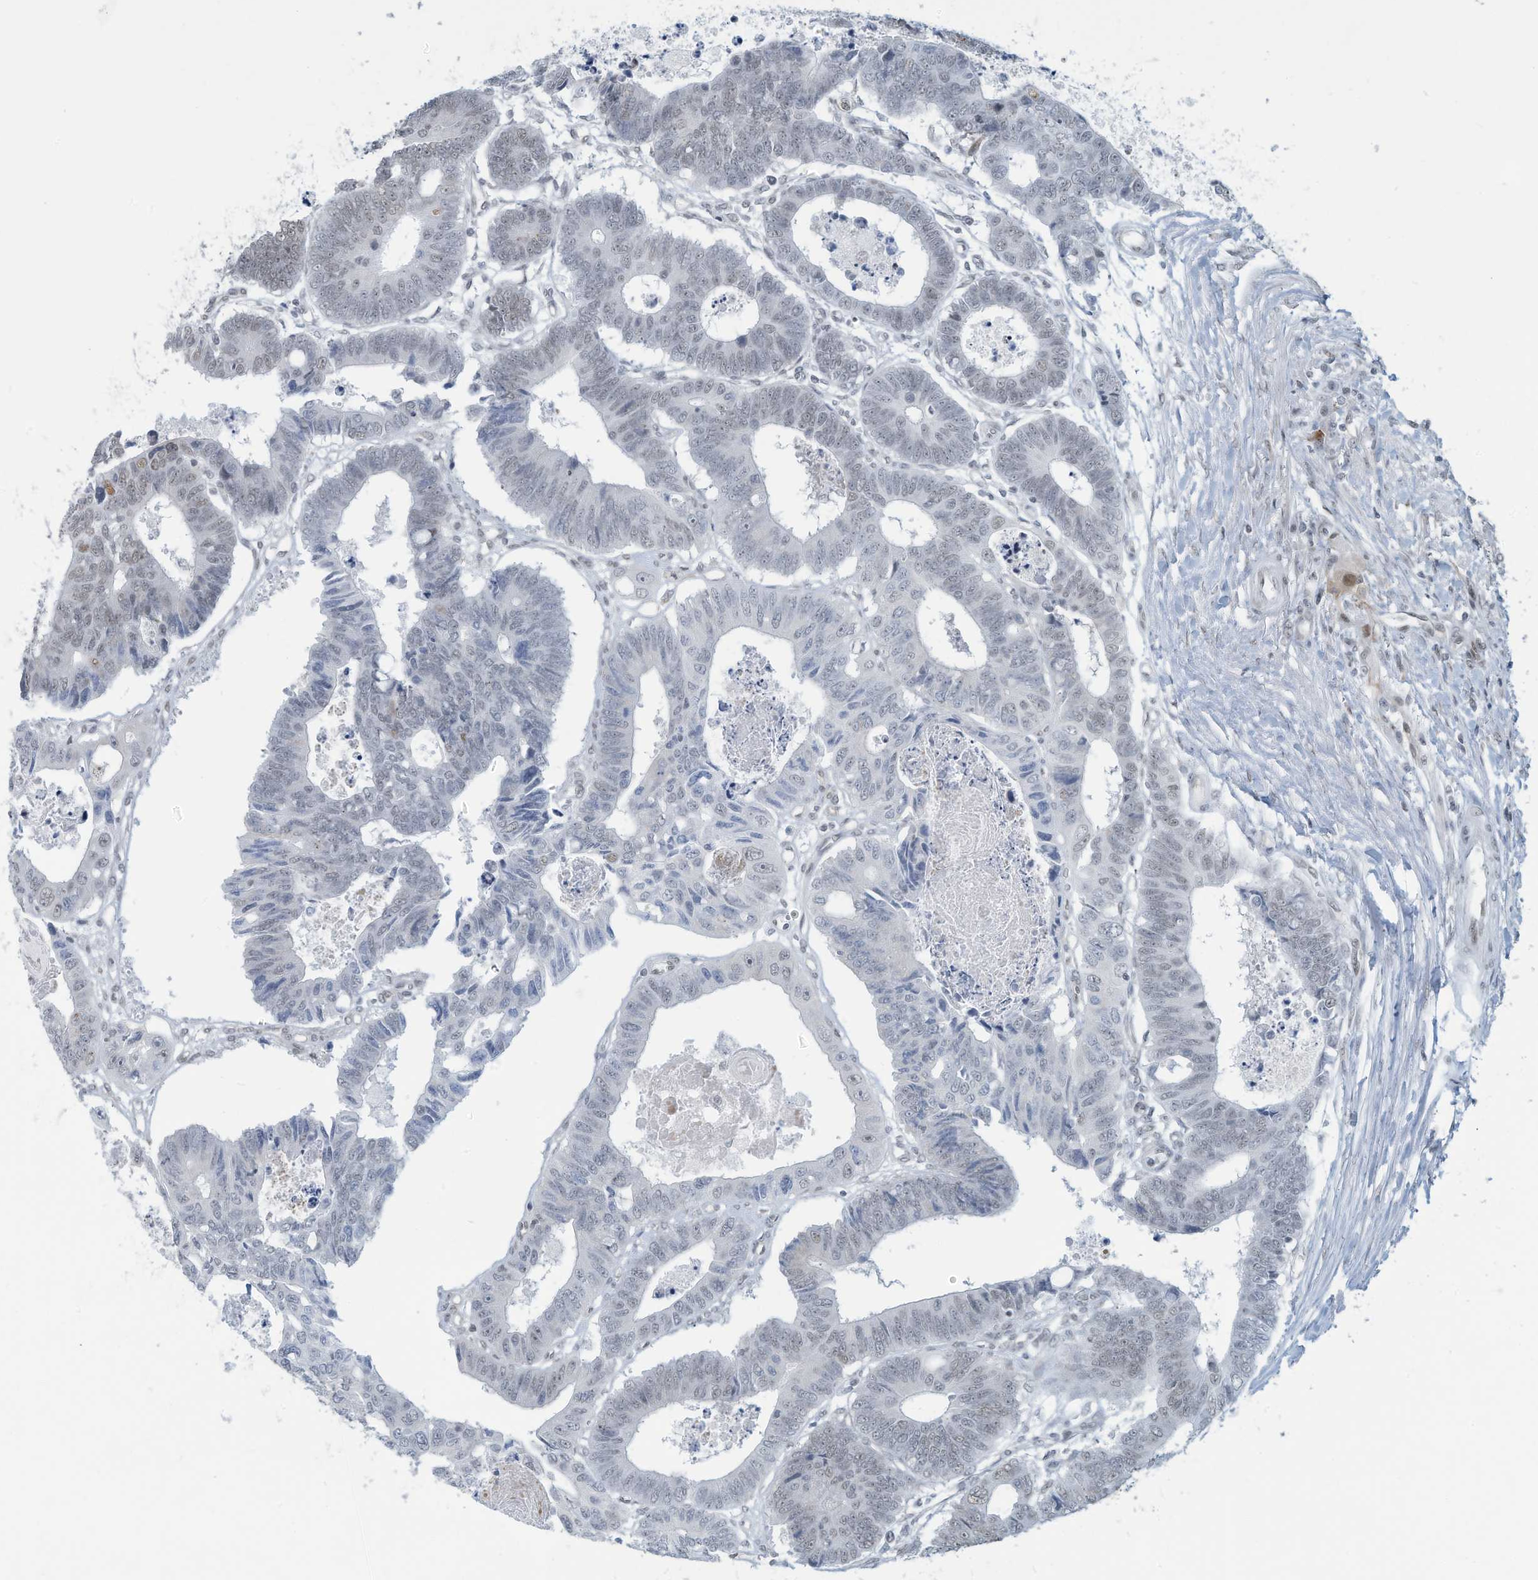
{"staining": {"intensity": "weak", "quantity": "25%-75%", "location": "nuclear"}, "tissue": "colorectal cancer", "cell_type": "Tumor cells", "image_type": "cancer", "snomed": [{"axis": "morphology", "description": "Adenocarcinoma, NOS"}, {"axis": "topography", "description": "Rectum"}], "caption": "Protein staining demonstrates weak nuclear staining in approximately 25%-75% of tumor cells in colorectal cancer (adenocarcinoma). Using DAB (3,3'-diaminobenzidine) (brown) and hematoxylin (blue) stains, captured at high magnification using brightfield microscopy.", "gene": "SARNP", "patient": {"sex": "male", "age": 84}}